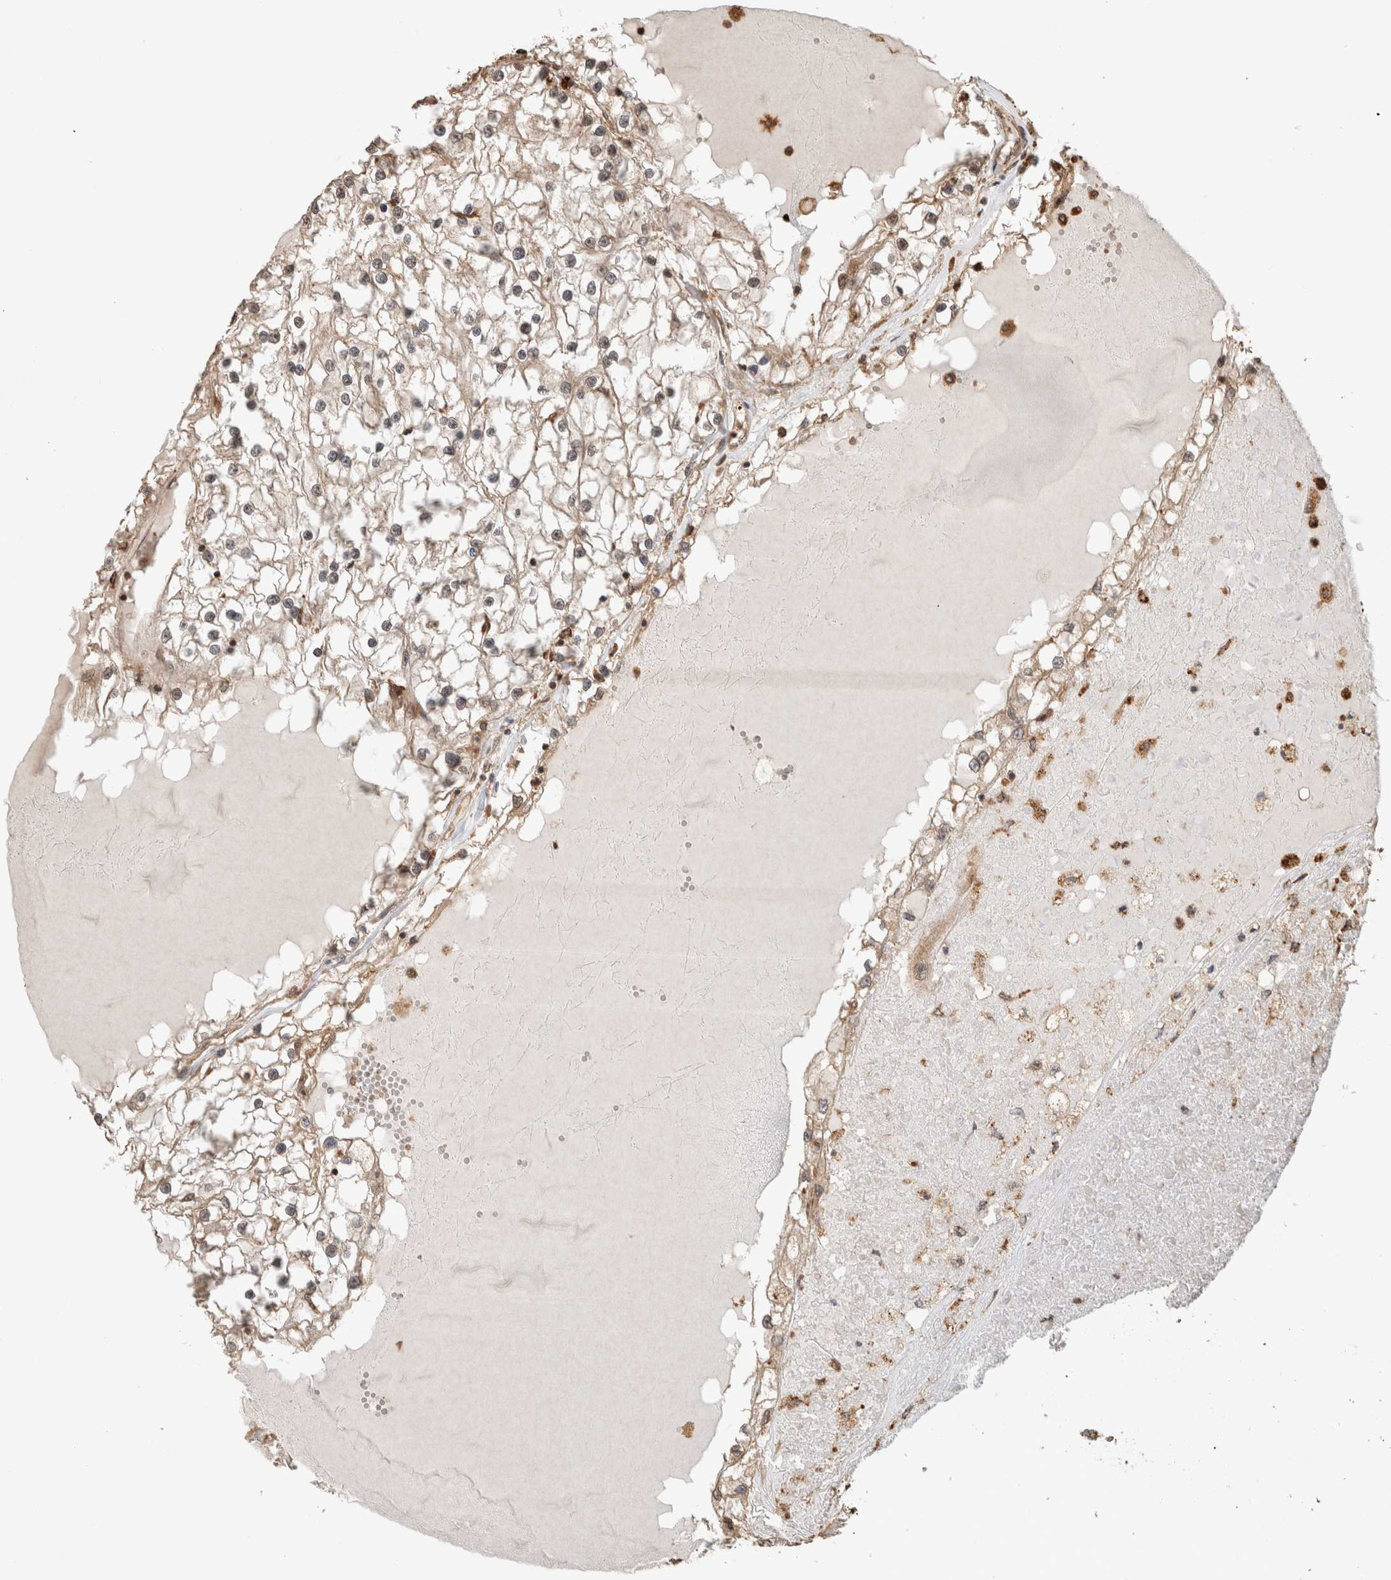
{"staining": {"intensity": "weak", "quantity": ">75%", "location": "cytoplasmic/membranous"}, "tissue": "renal cancer", "cell_type": "Tumor cells", "image_type": "cancer", "snomed": [{"axis": "morphology", "description": "Adenocarcinoma, NOS"}, {"axis": "topography", "description": "Kidney"}], "caption": "Immunohistochemical staining of human renal cancer demonstrates weak cytoplasmic/membranous protein expression in approximately >75% of tumor cells.", "gene": "OTUD6B", "patient": {"sex": "male", "age": 68}}